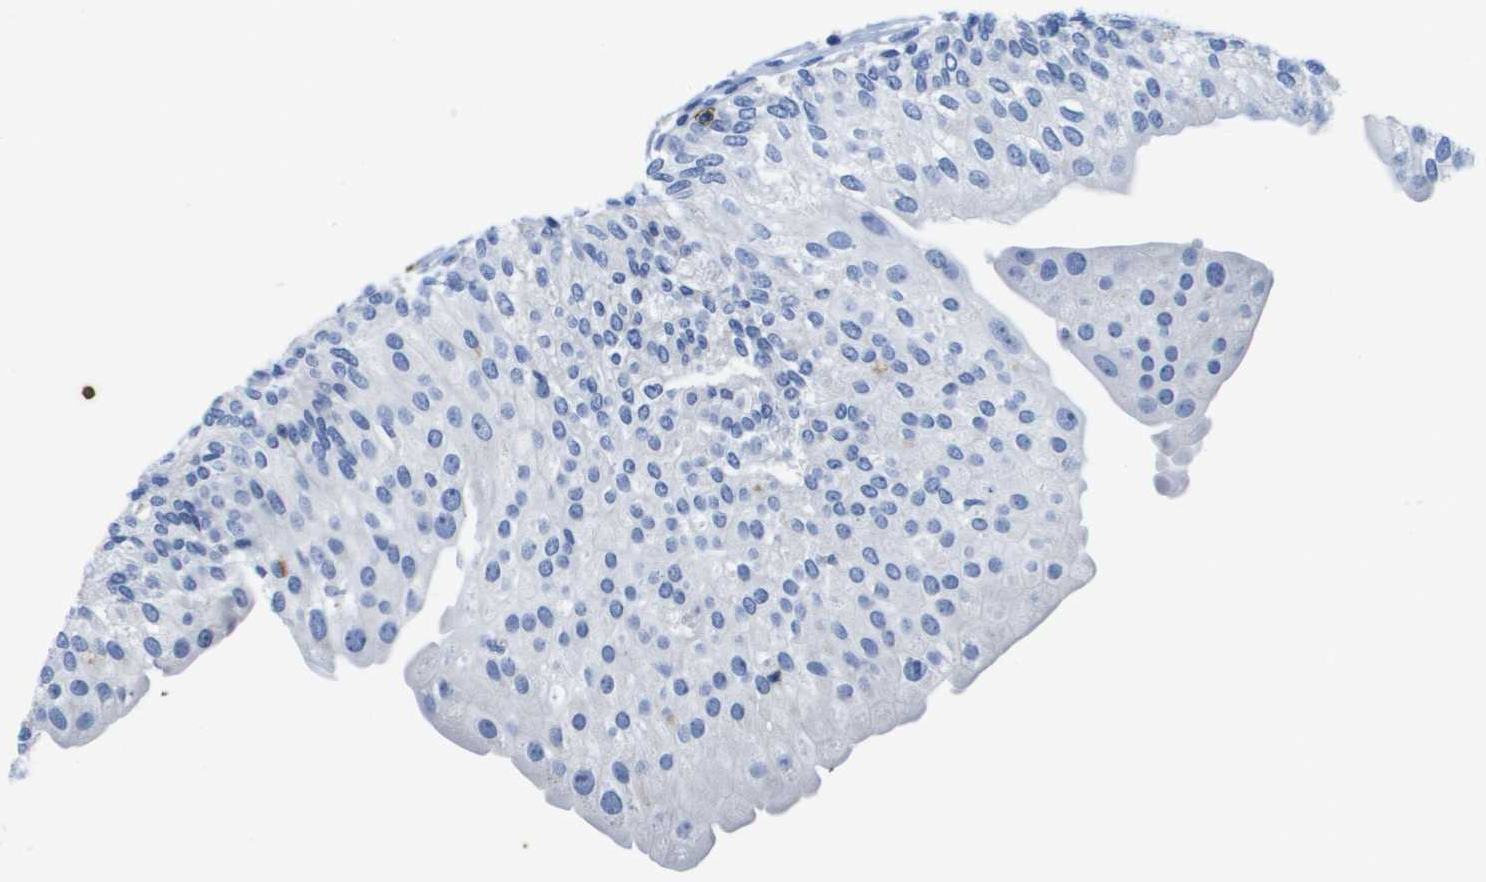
{"staining": {"intensity": "negative", "quantity": "none", "location": "none"}, "tissue": "urinary bladder", "cell_type": "Urothelial cells", "image_type": "normal", "snomed": [{"axis": "morphology", "description": "Normal tissue, NOS"}, {"axis": "topography", "description": "Urinary bladder"}], "caption": "This is an immunohistochemistry photomicrograph of normal human urinary bladder. There is no staining in urothelial cells.", "gene": "MS4A1", "patient": {"sex": "male", "age": 46}}